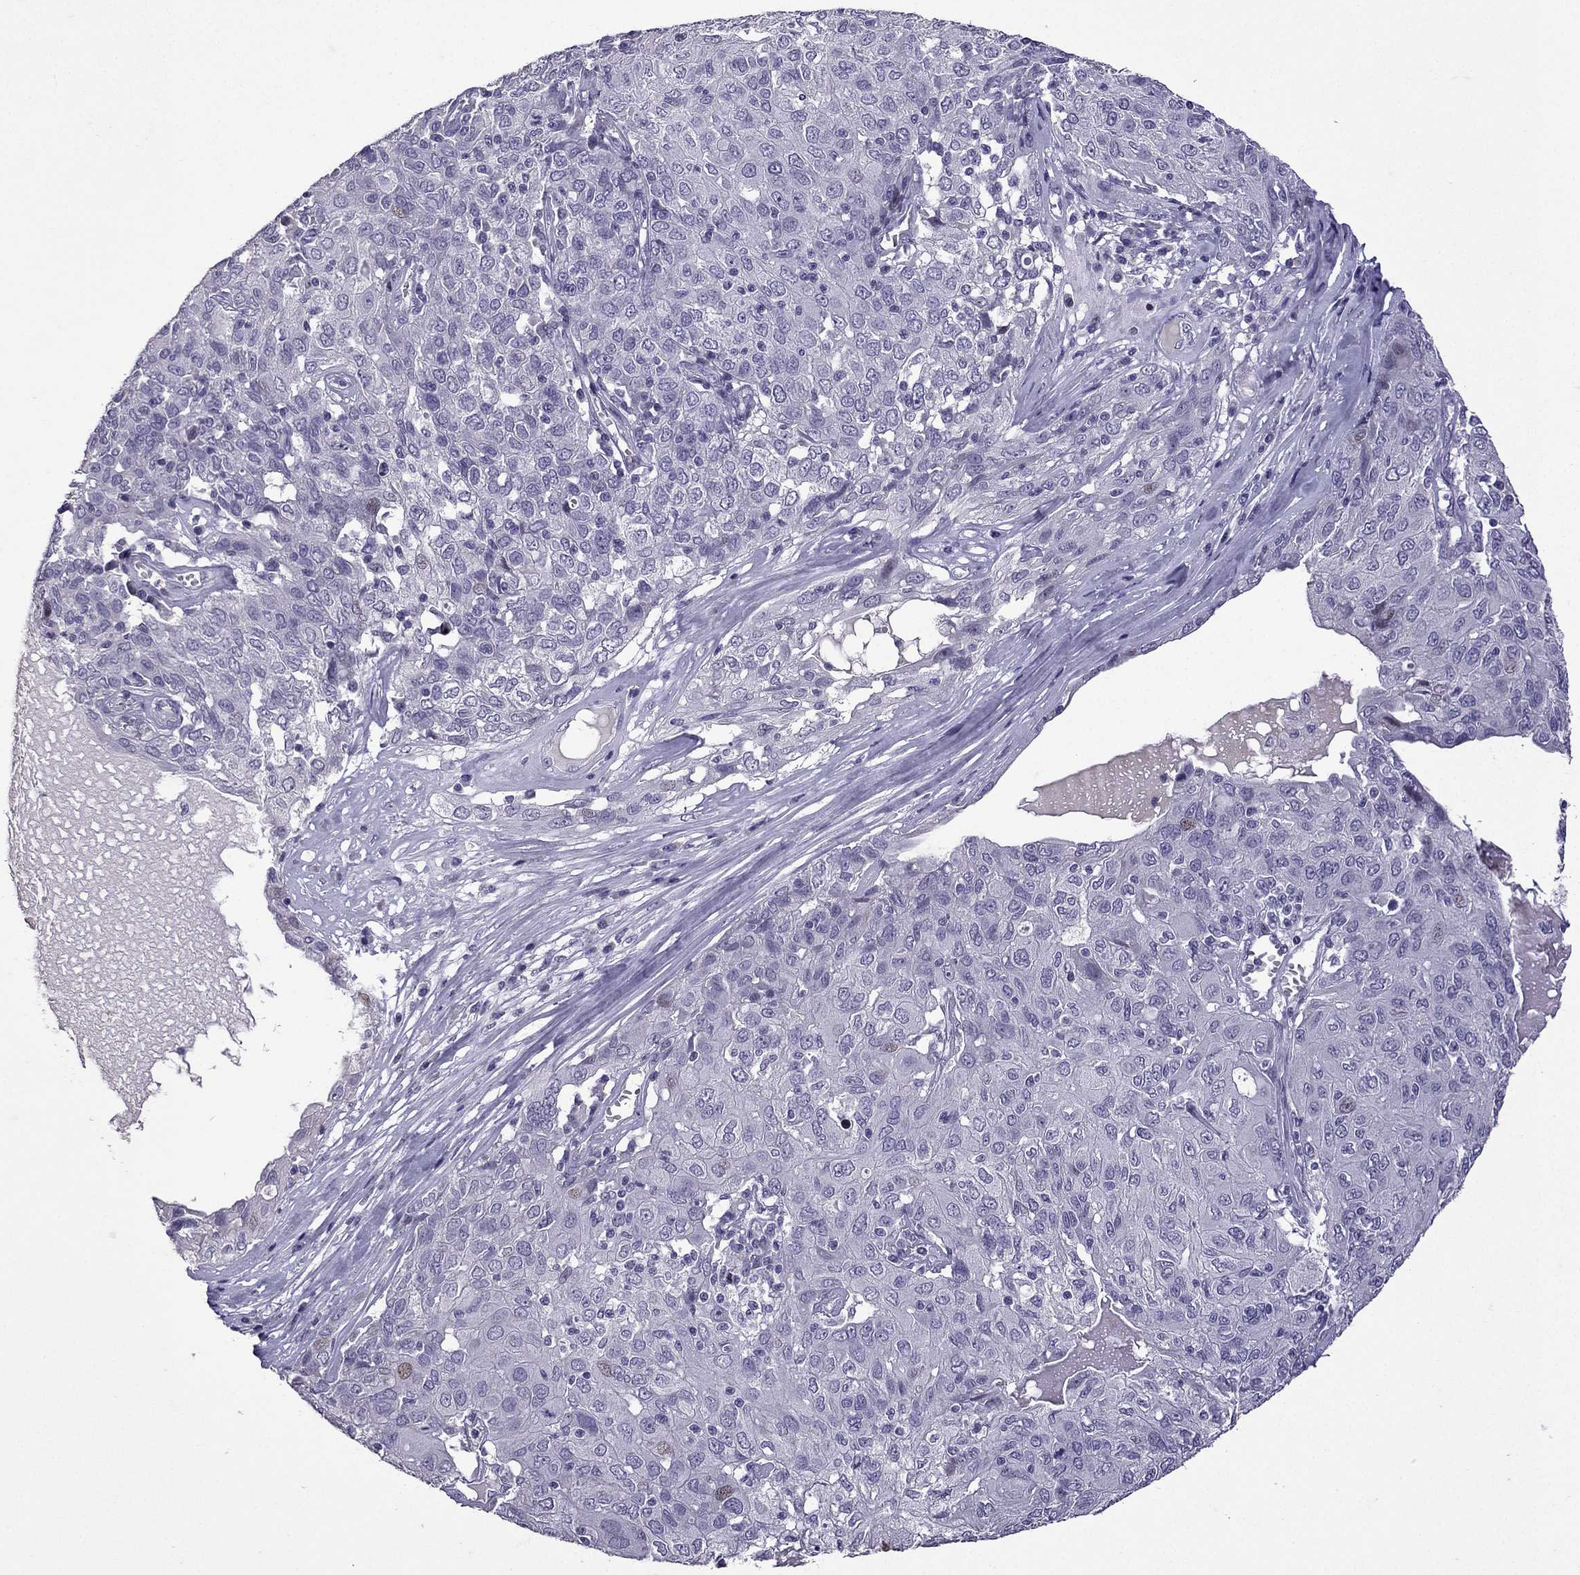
{"staining": {"intensity": "negative", "quantity": "none", "location": "none"}, "tissue": "ovarian cancer", "cell_type": "Tumor cells", "image_type": "cancer", "snomed": [{"axis": "morphology", "description": "Carcinoma, endometroid"}, {"axis": "topography", "description": "Ovary"}], "caption": "This is an IHC photomicrograph of ovarian endometroid carcinoma. There is no staining in tumor cells.", "gene": "TTN", "patient": {"sex": "female", "age": 50}}